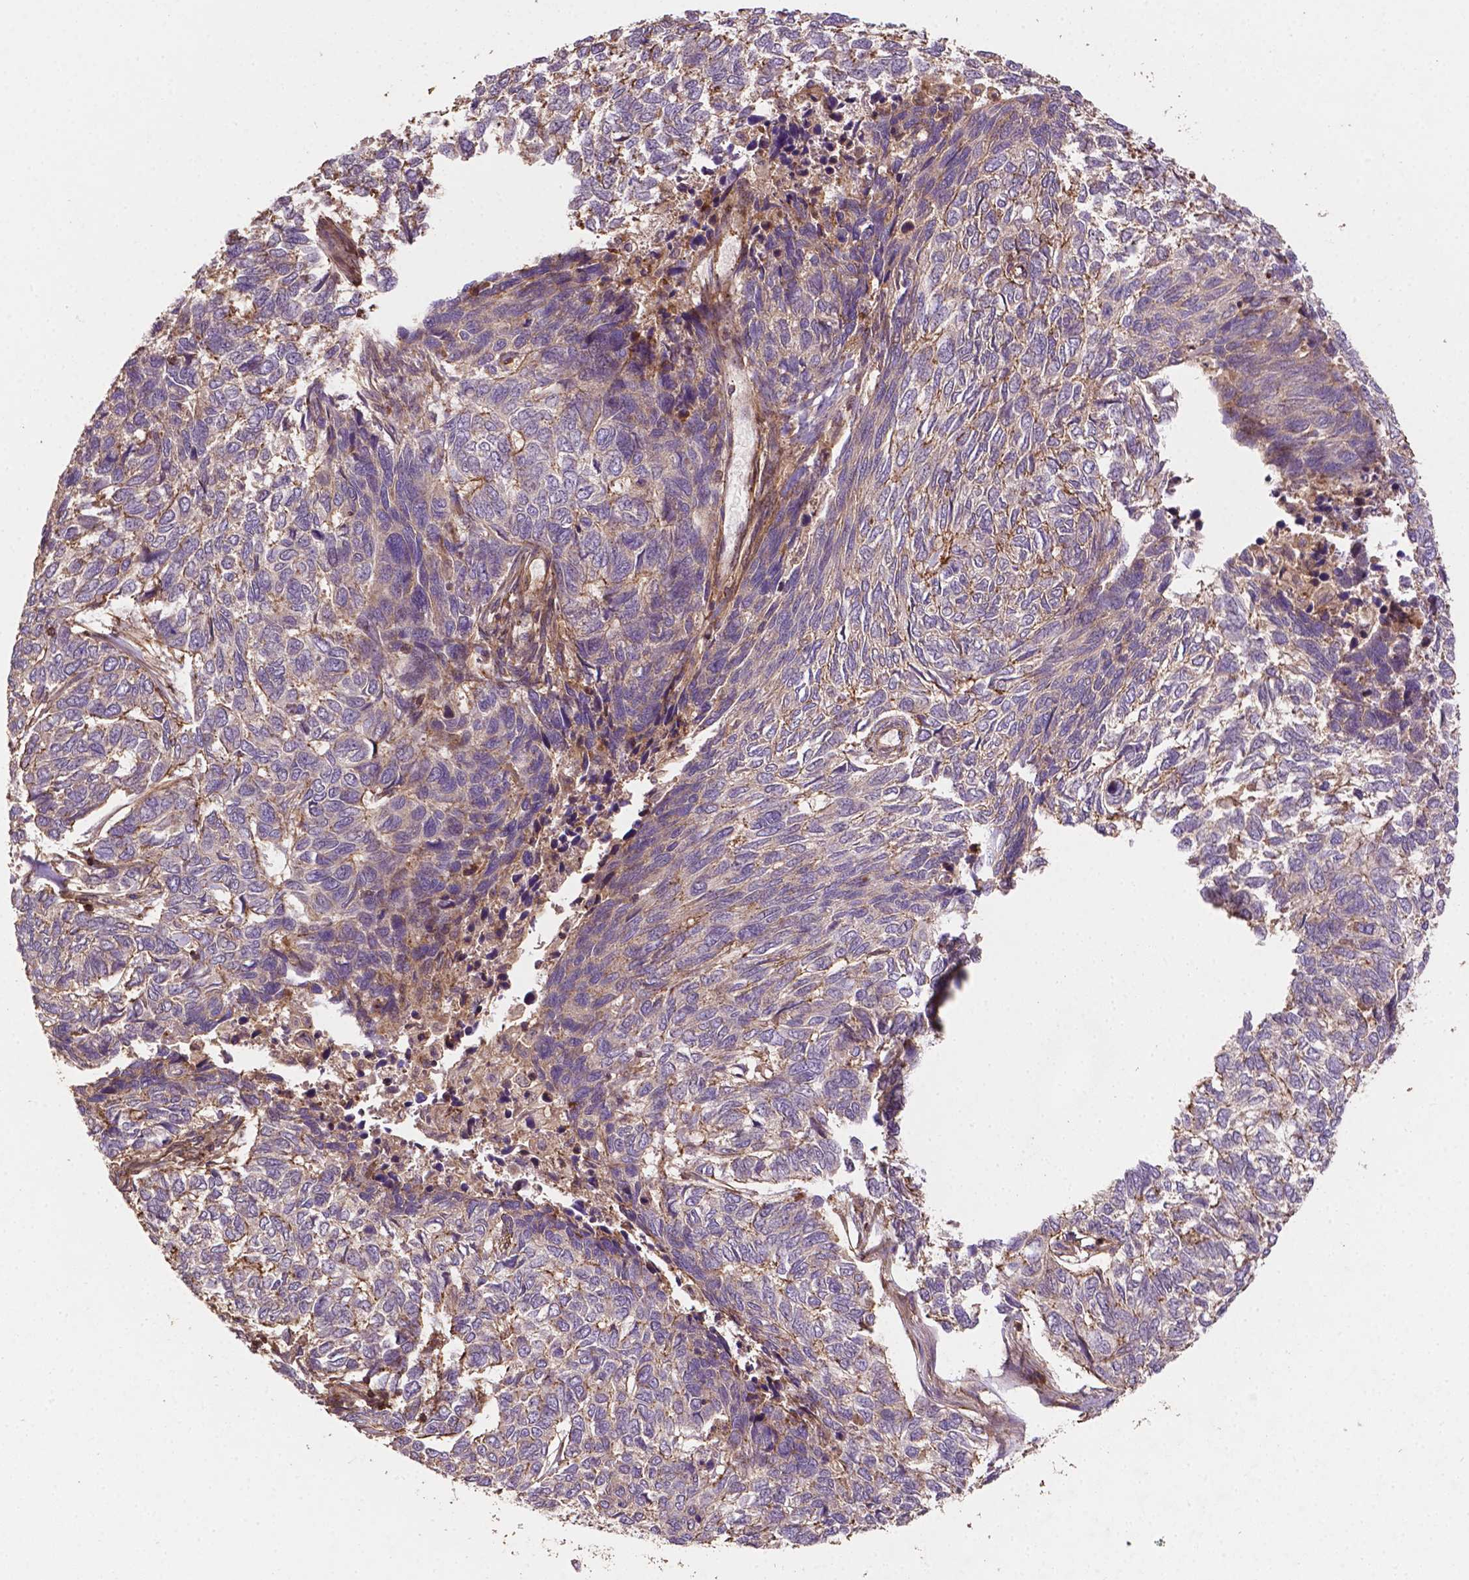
{"staining": {"intensity": "moderate", "quantity": "<25%", "location": "cytoplasmic/membranous"}, "tissue": "skin cancer", "cell_type": "Tumor cells", "image_type": "cancer", "snomed": [{"axis": "morphology", "description": "Basal cell carcinoma"}, {"axis": "topography", "description": "Skin"}], "caption": "Basal cell carcinoma (skin) stained with a protein marker exhibits moderate staining in tumor cells.", "gene": "ZMYND19", "patient": {"sex": "female", "age": 65}}